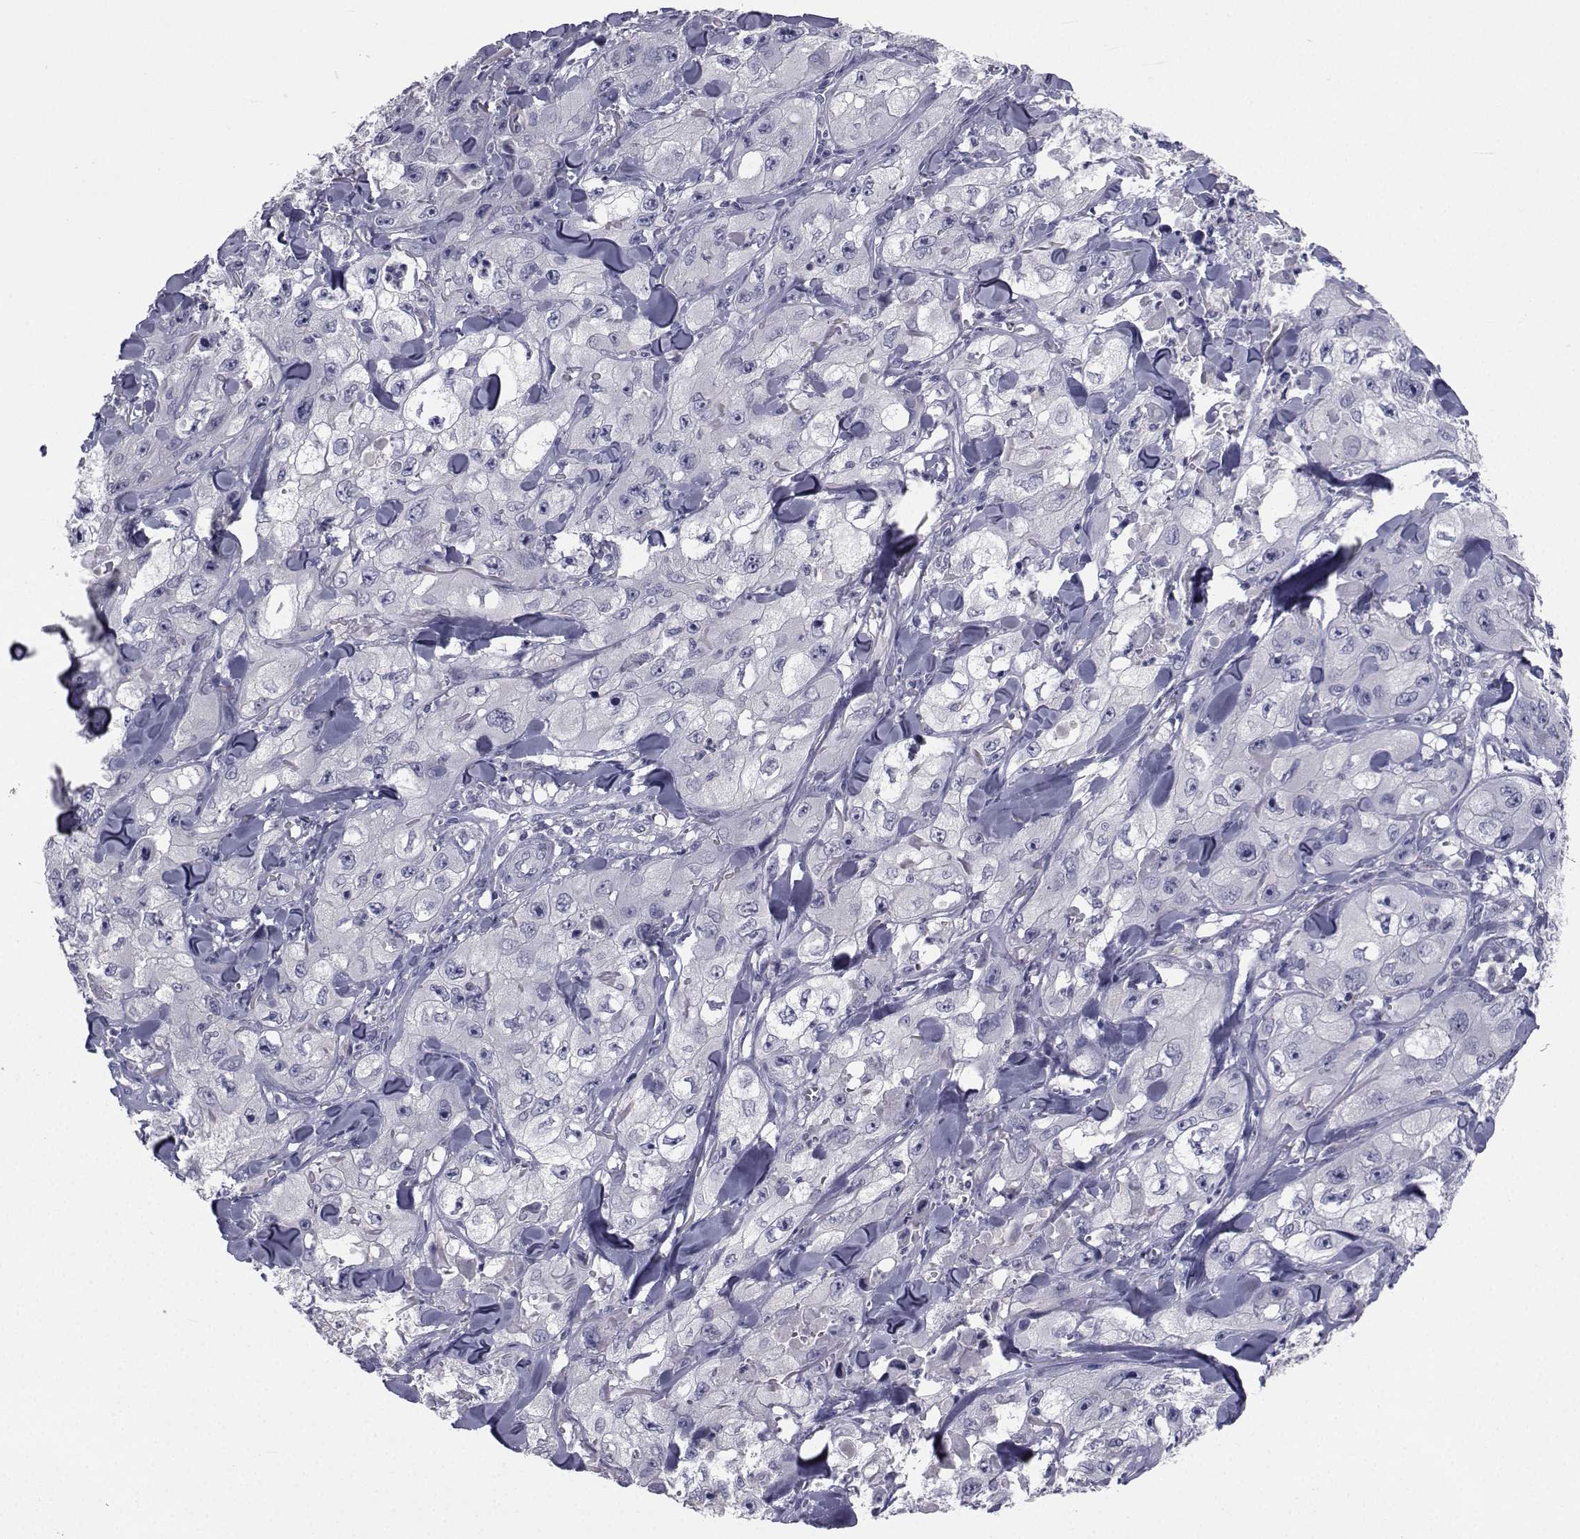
{"staining": {"intensity": "negative", "quantity": "none", "location": "none"}, "tissue": "skin cancer", "cell_type": "Tumor cells", "image_type": "cancer", "snomed": [{"axis": "morphology", "description": "Squamous cell carcinoma, NOS"}, {"axis": "topography", "description": "Skin"}, {"axis": "topography", "description": "Subcutis"}], "caption": "Squamous cell carcinoma (skin) stained for a protein using immunohistochemistry (IHC) exhibits no expression tumor cells.", "gene": "CHRNA1", "patient": {"sex": "male", "age": 73}}